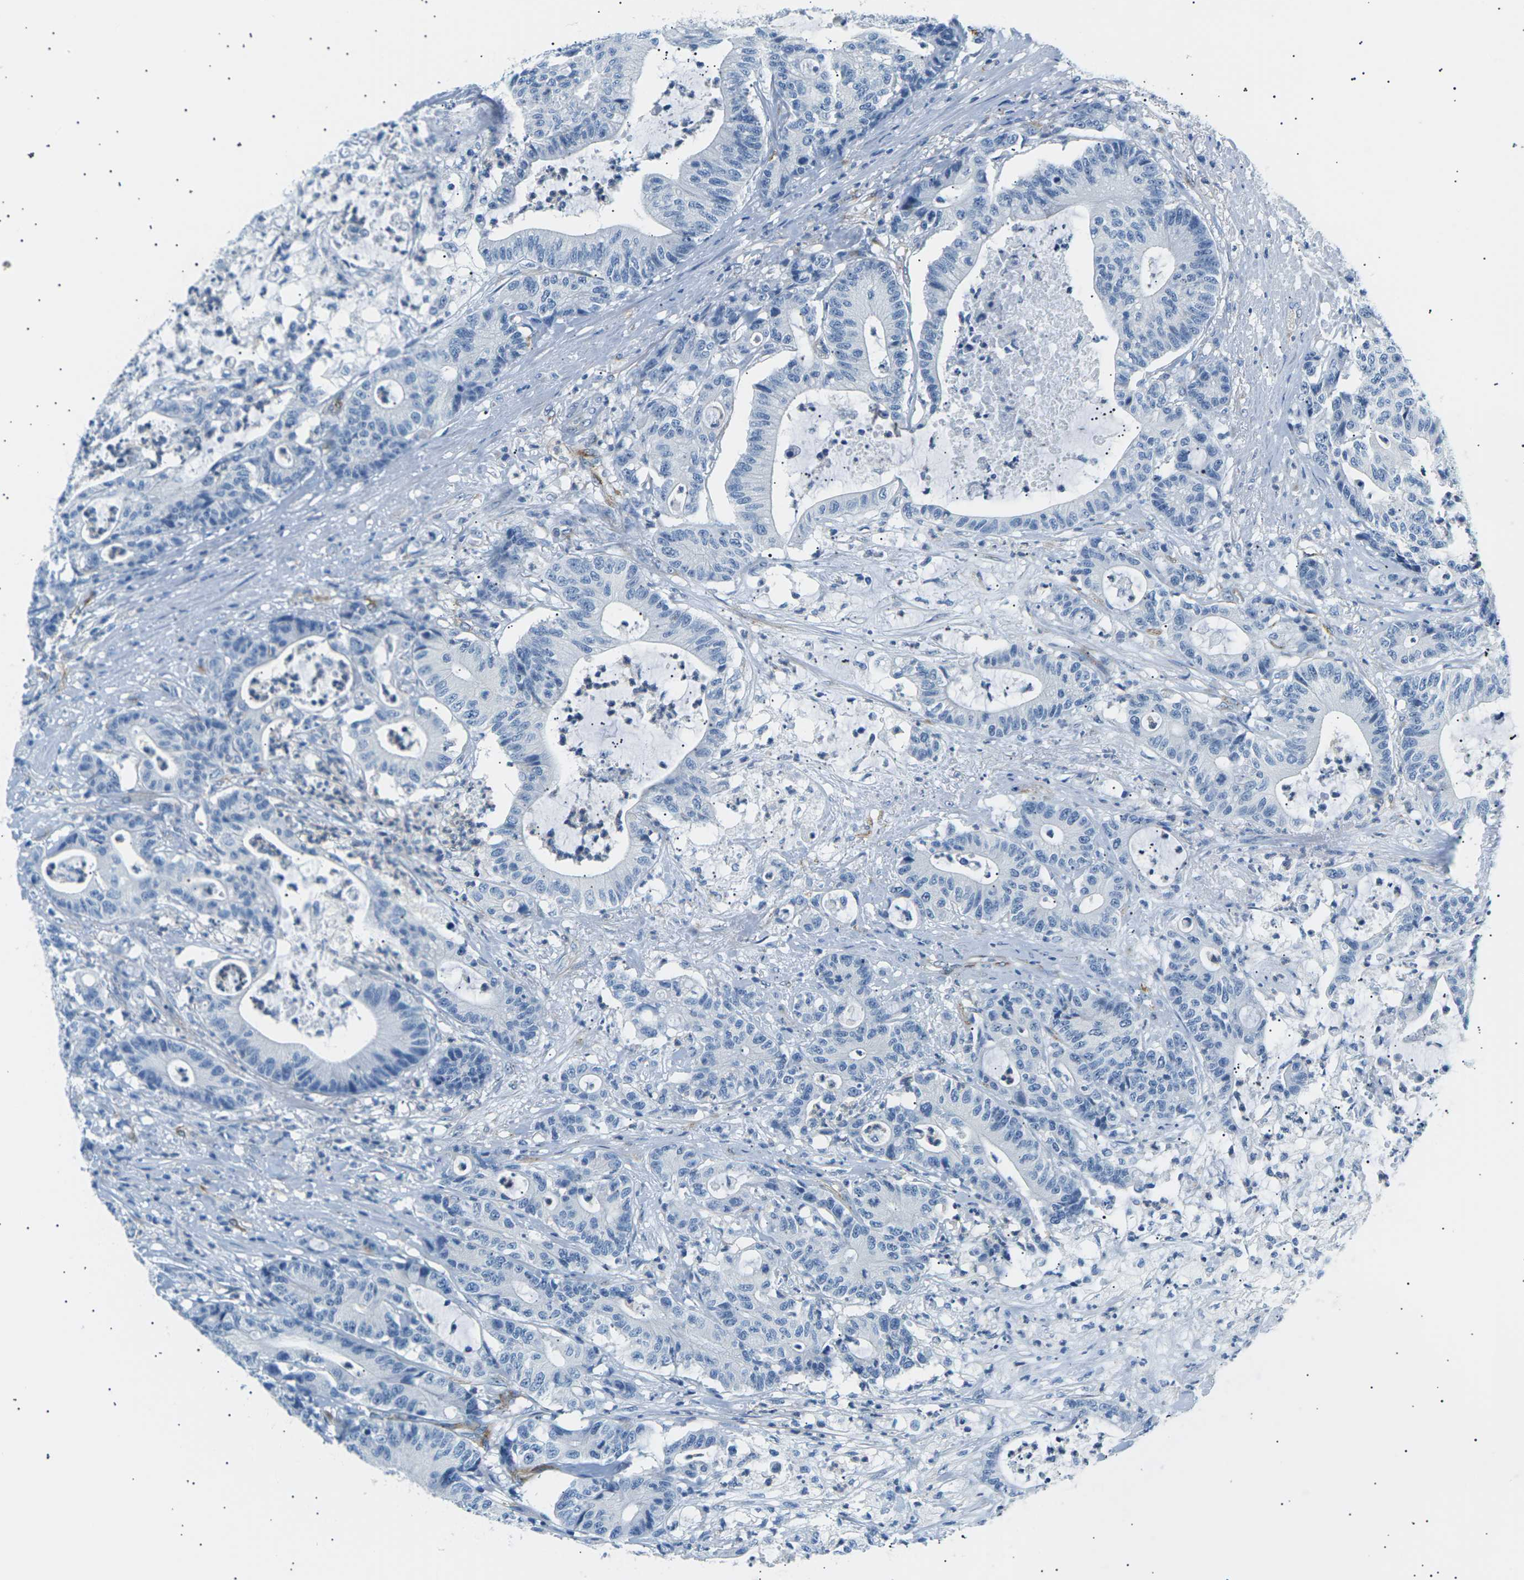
{"staining": {"intensity": "negative", "quantity": "none", "location": "none"}, "tissue": "colorectal cancer", "cell_type": "Tumor cells", "image_type": "cancer", "snomed": [{"axis": "morphology", "description": "Adenocarcinoma, NOS"}, {"axis": "topography", "description": "Colon"}], "caption": "IHC photomicrograph of human colorectal cancer (adenocarcinoma) stained for a protein (brown), which shows no expression in tumor cells.", "gene": "SEPTIN5", "patient": {"sex": "female", "age": 84}}